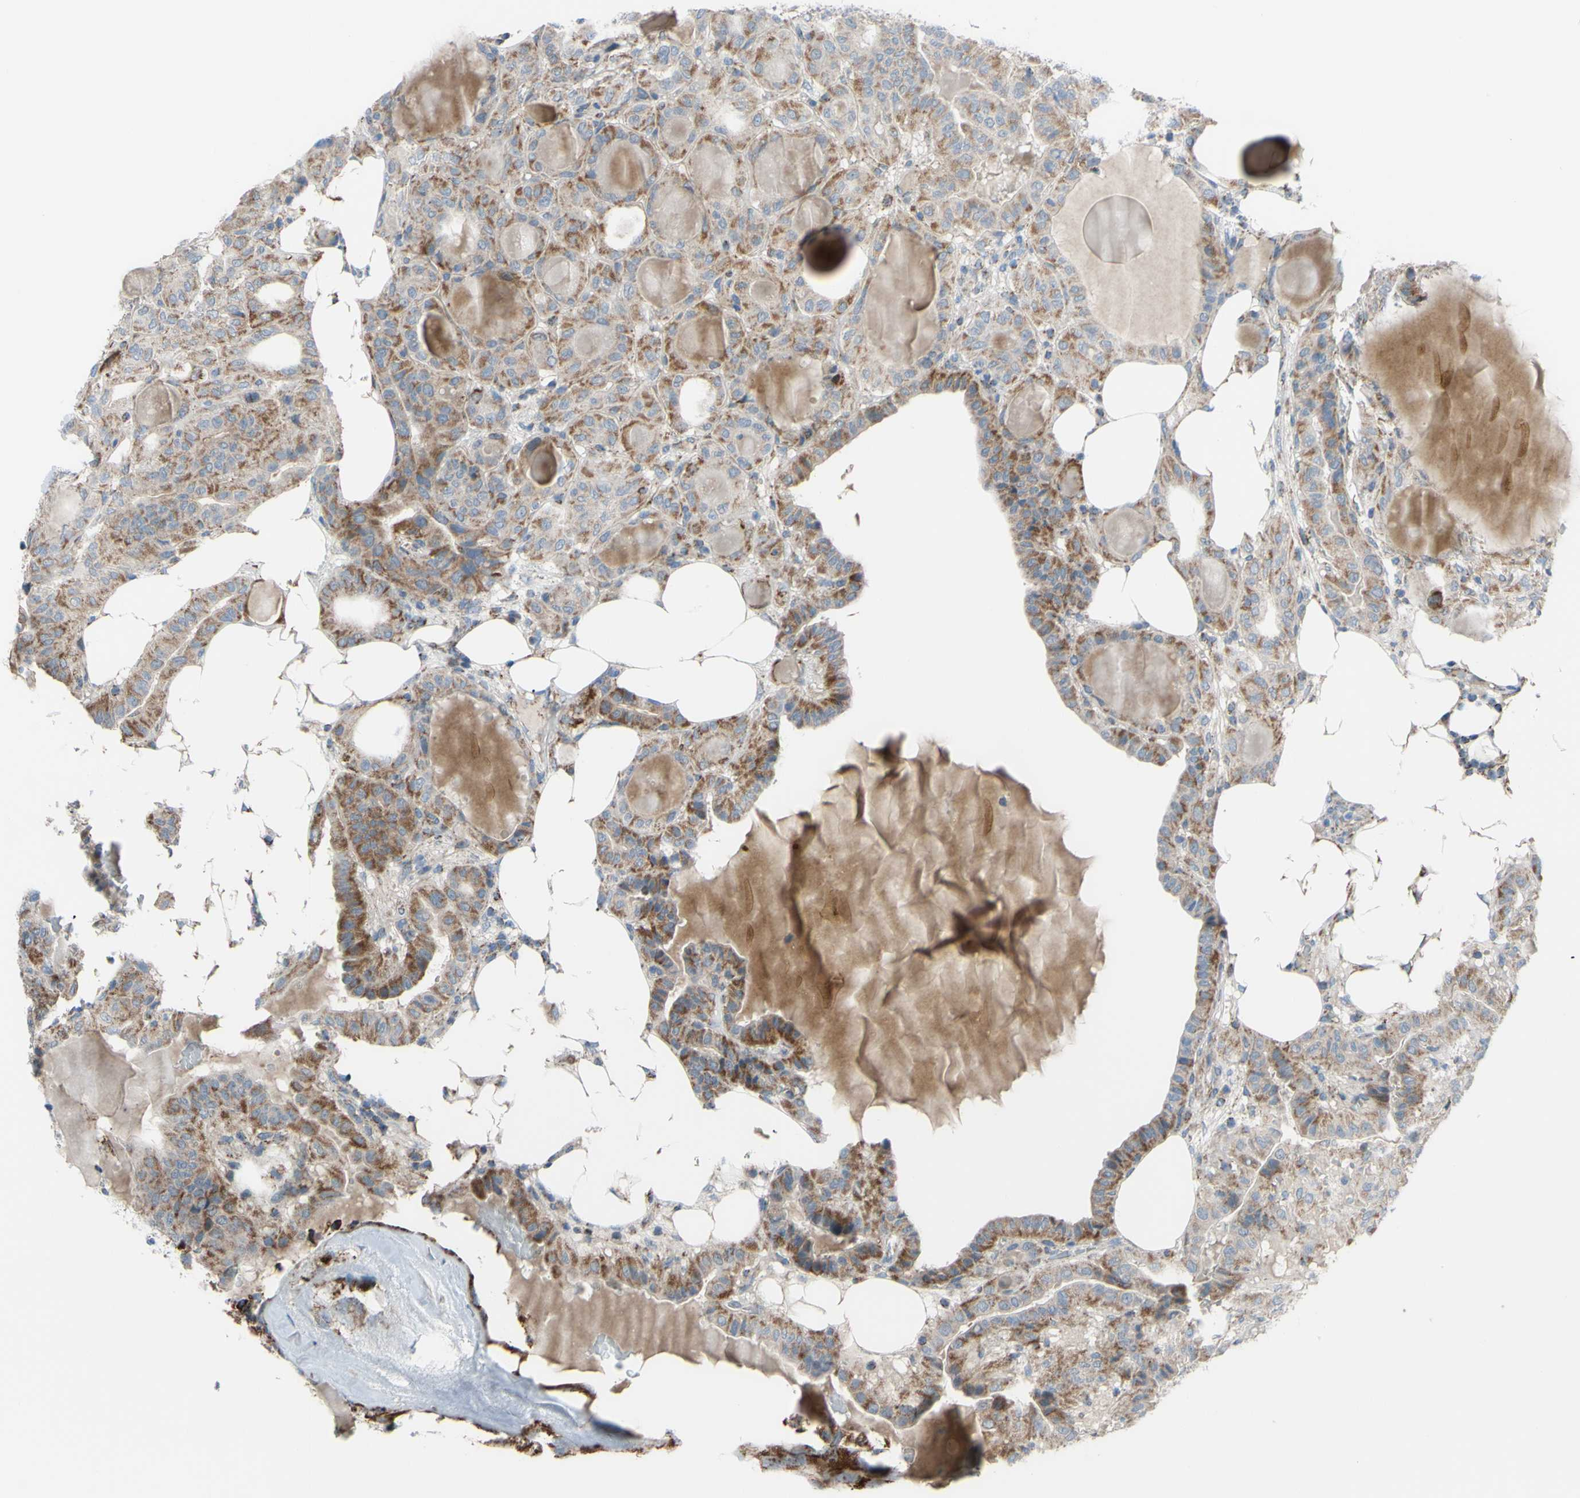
{"staining": {"intensity": "moderate", "quantity": "25%-75%", "location": "cytoplasmic/membranous"}, "tissue": "thyroid cancer", "cell_type": "Tumor cells", "image_type": "cancer", "snomed": [{"axis": "morphology", "description": "Papillary adenocarcinoma, NOS"}, {"axis": "topography", "description": "Thyroid gland"}], "caption": "Papillary adenocarcinoma (thyroid) stained with DAB immunohistochemistry (IHC) demonstrates medium levels of moderate cytoplasmic/membranous staining in approximately 25%-75% of tumor cells. (IHC, brightfield microscopy, high magnification).", "gene": "GLT8D1", "patient": {"sex": "male", "age": 77}}